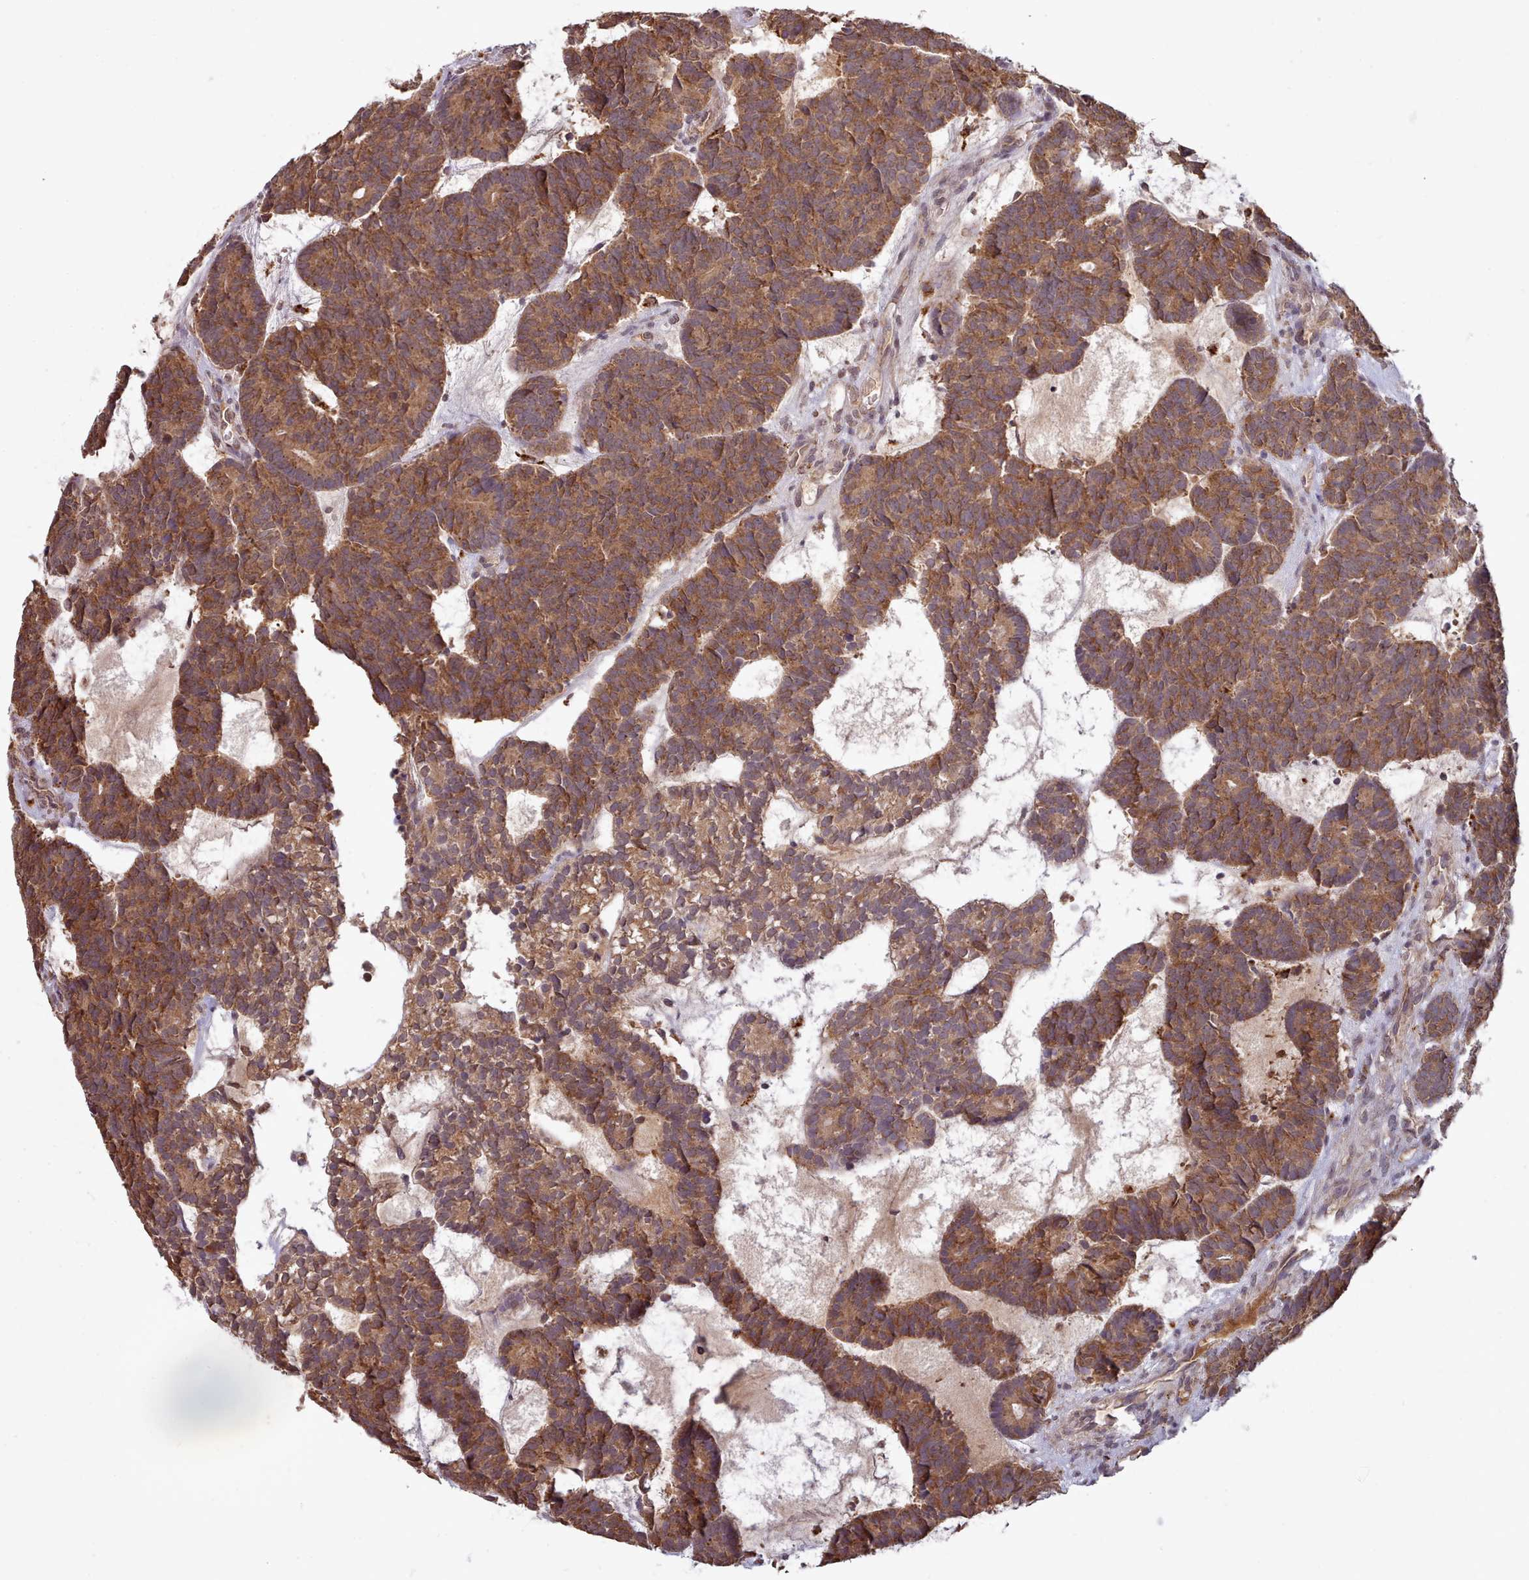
{"staining": {"intensity": "moderate", "quantity": ">75%", "location": "cytoplasmic/membranous"}, "tissue": "head and neck cancer", "cell_type": "Tumor cells", "image_type": "cancer", "snomed": [{"axis": "morphology", "description": "Adenocarcinoma, NOS"}, {"axis": "topography", "description": "Head-Neck"}], "caption": "Immunohistochemistry (IHC) histopathology image of neoplastic tissue: human head and neck cancer (adenocarcinoma) stained using immunohistochemistry demonstrates medium levels of moderate protein expression localized specifically in the cytoplasmic/membranous of tumor cells, appearing as a cytoplasmic/membranous brown color.", "gene": "PIP4P1", "patient": {"sex": "female", "age": 81}}